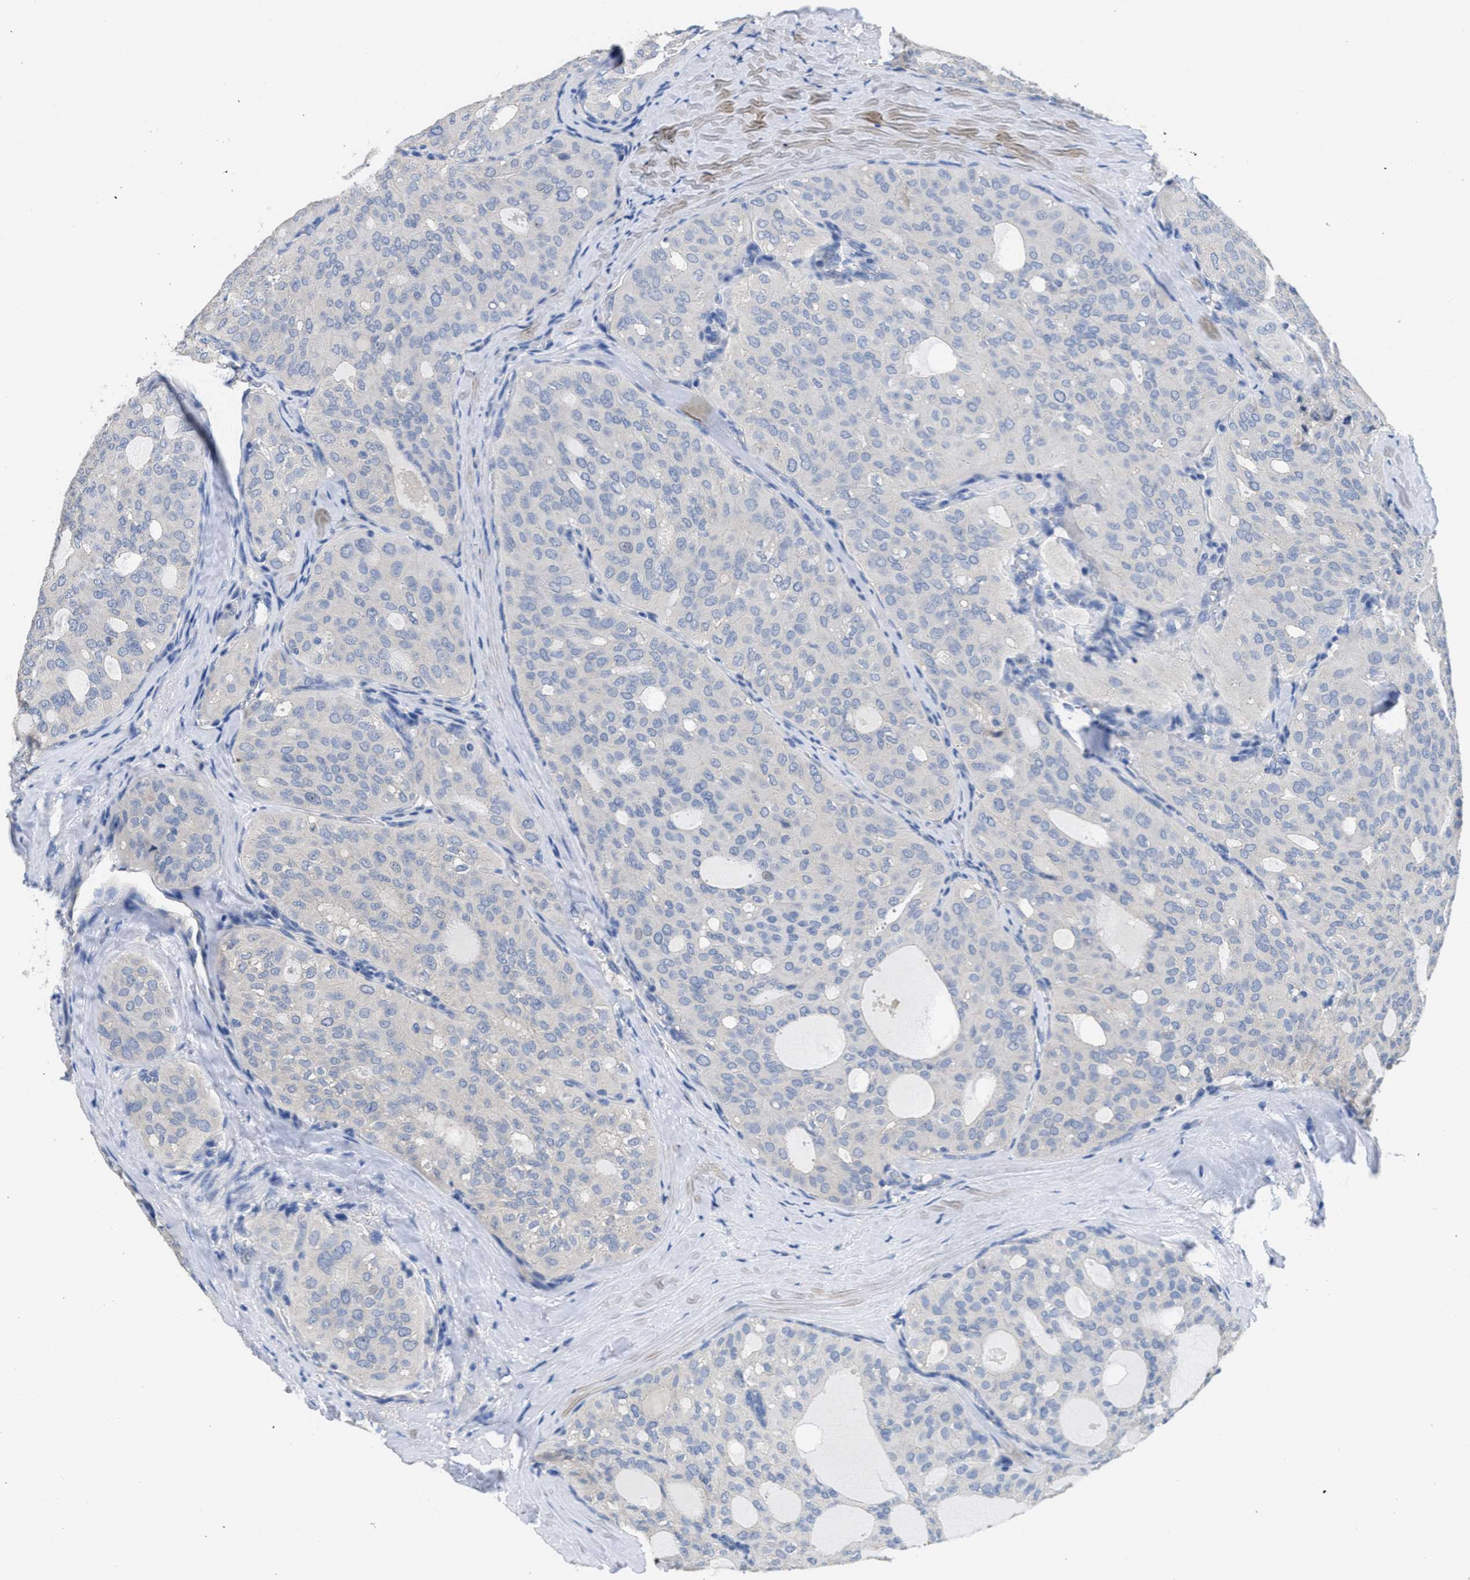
{"staining": {"intensity": "negative", "quantity": "none", "location": "none"}, "tissue": "thyroid cancer", "cell_type": "Tumor cells", "image_type": "cancer", "snomed": [{"axis": "morphology", "description": "Follicular adenoma carcinoma, NOS"}, {"axis": "topography", "description": "Thyroid gland"}], "caption": "Immunohistochemistry image of neoplastic tissue: human follicular adenoma carcinoma (thyroid) stained with DAB (3,3'-diaminobenzidine) displays no significant protein positivity in tumor cells.", "gene": "CA9", "patient": {"sex": "male", "age": 75}}